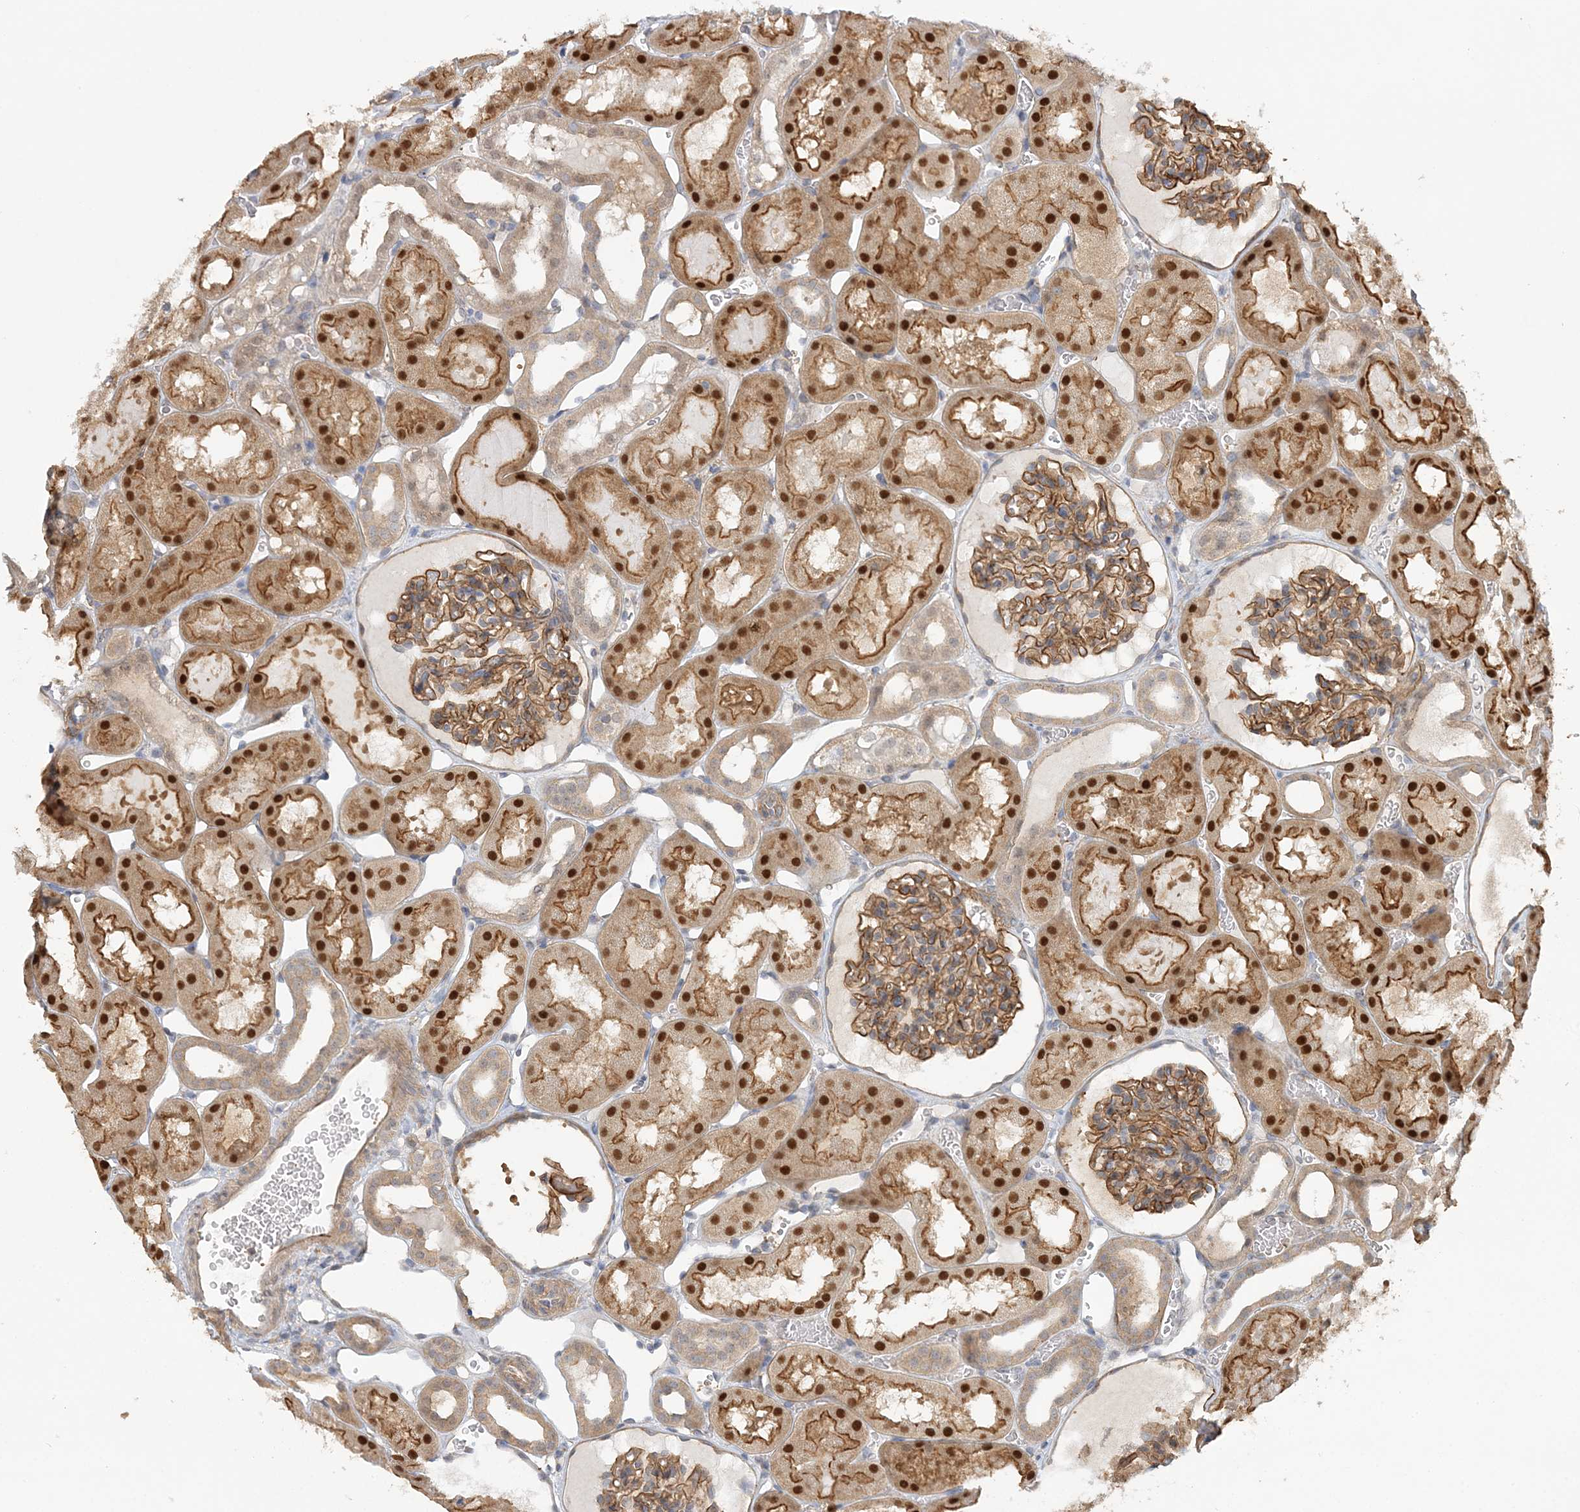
{"staining": {"intensity": "moderate", "quantity": ">75%", "location": "cytoplasmic/membranous"}, "tissue": "kidney", "cell_type": "Cells in glomeruli", "image_type": "normal", "snomed": [{"axis": "morphology", "description": "Normal tissue, NOS"}, {"axis": "topography", "description": "Kidney"}, {"axis": "topography", "description": "Urinary bladder"}], "caption": "Protein staining by IHC displays moderate cytoplasmic/membranous expression in about >75% of cells in glomeruli in benign kidney.", "gene": "MAT2B", "patient": {"sex": "male", "age": 16}}